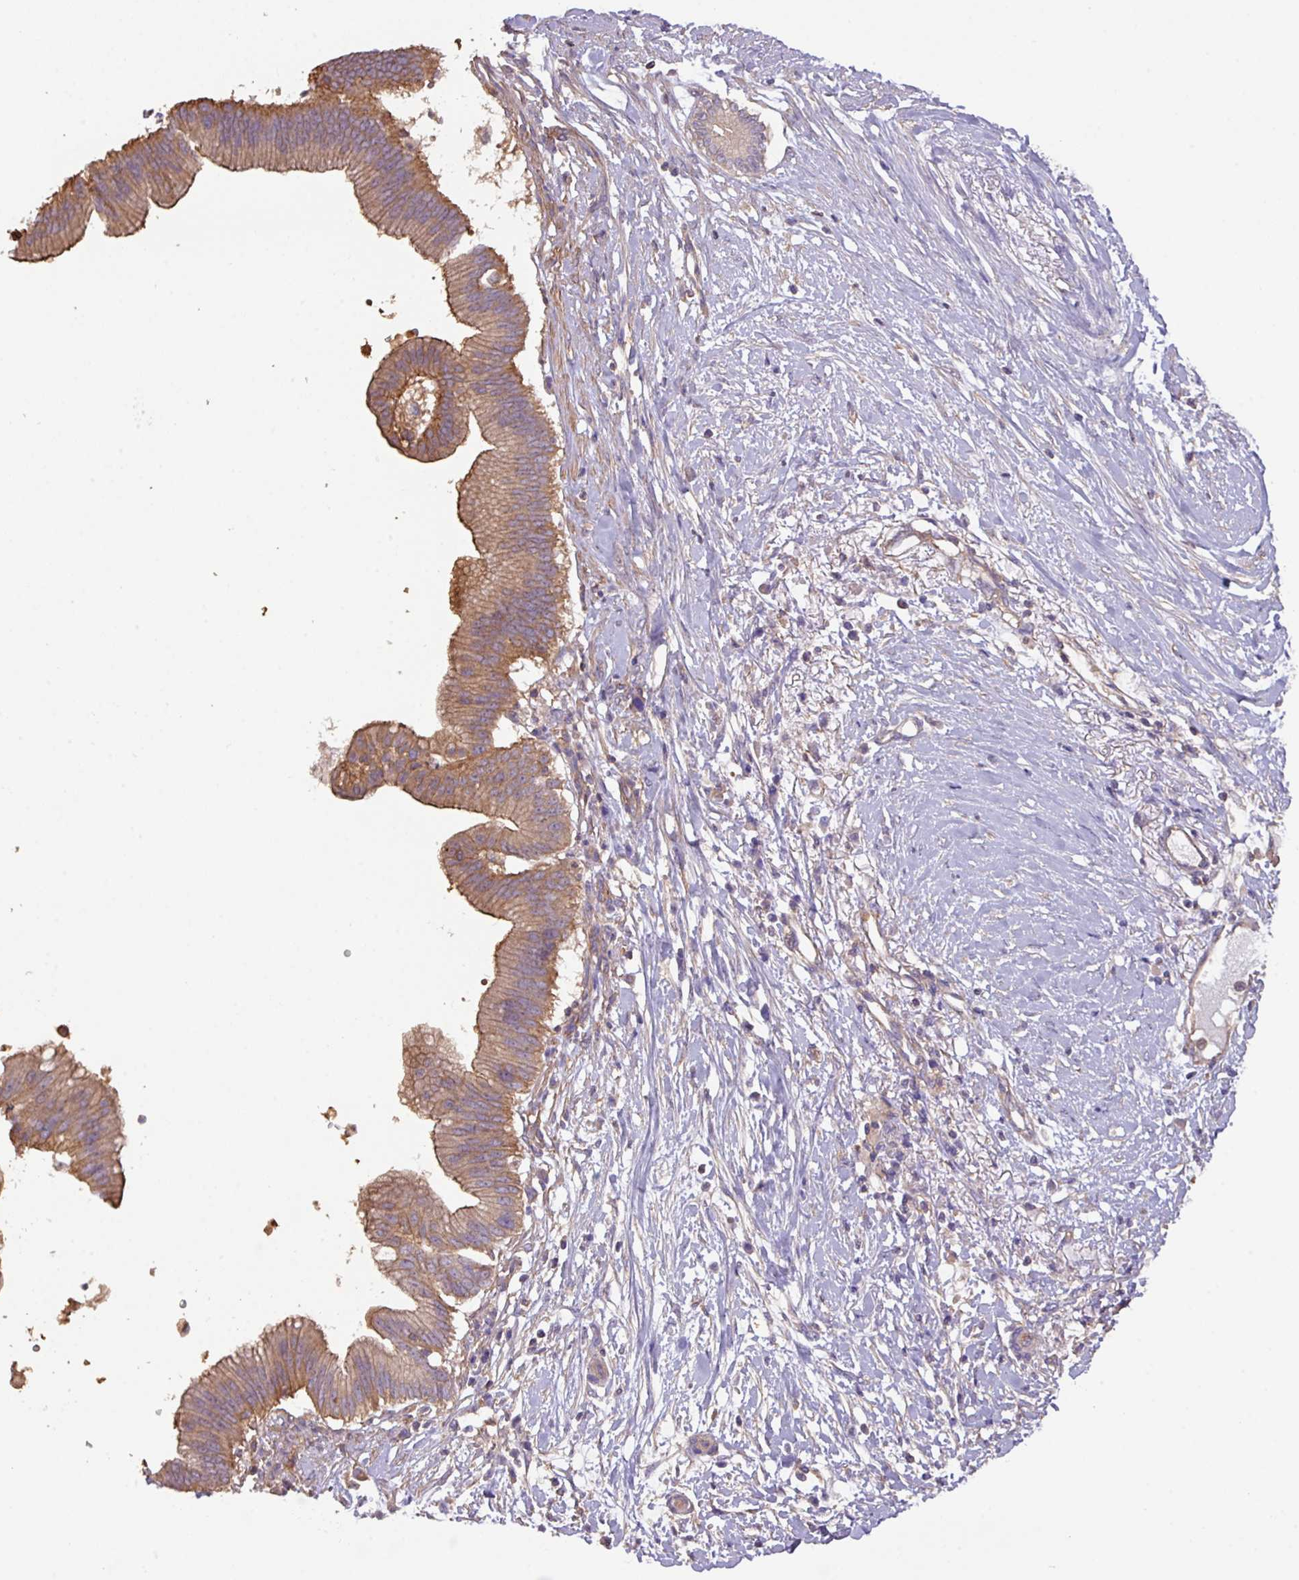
{"staining": {"intensity": "moderate", "quantity": ">75%", "location": "cytoplasmic/membranous"}, "tissue": "pancreatic cancer", "cell_type": "Tumor cells", "image_type": "cancer", "snomed": [{"axis": "morphology", "description": "Adenocarcinoma, NOS"}, {"axis": "topography", "description": "Pancreas"}], "caption": "Brown immunohistochemical staining in pancreatic cancer displays moderate cytoplasmic/membranous positivity in about >75% of tumor cells.", "gene": "CALML4", "patient": {"sex": "male", "age": 68}}